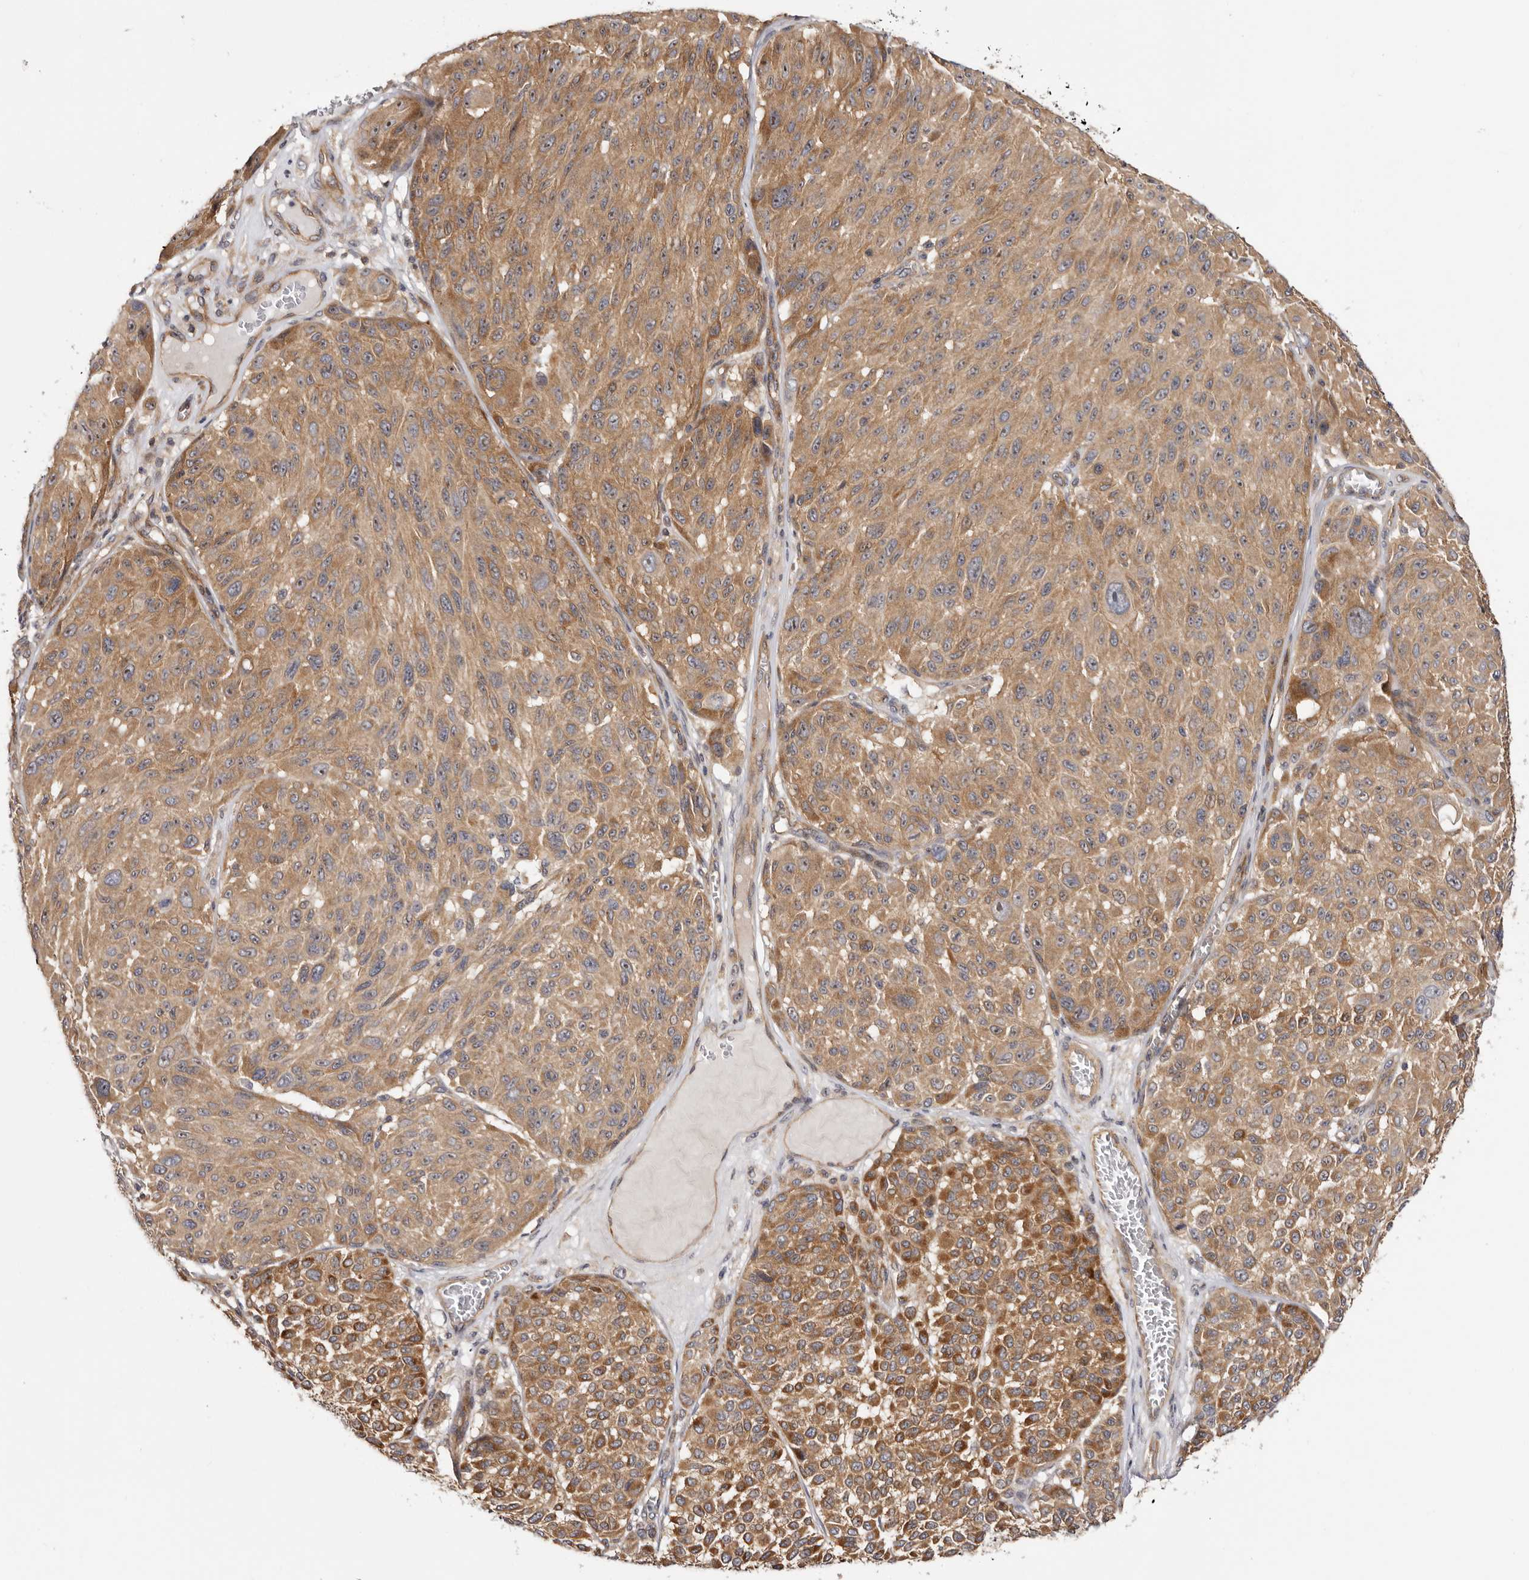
{"staining": {"intensity": "moderate", "quantity": ">75%", "location": "cytoplasmic/membranous,nuclear"}, "tissue": "melanoma", "cell_type": "Tumor cells", "image_type": "cancer", "snomed": [{"axis": "morphology", "description": "Malignant melanoma, NOS"}, {"axis": "topography", "description": "Skin"}], "caption": "The immunohistochemical stain highlights moderate cytoplasmic/membranous and nuclear expression in tumor cells of malignant melanoma tissue. (Stains: DAB in brown, nuclei in blue, Microscopy: brightfield microscopy at high magnification).", "gene": "PANK4", "patient": {"sex": "male", "age": 83}}